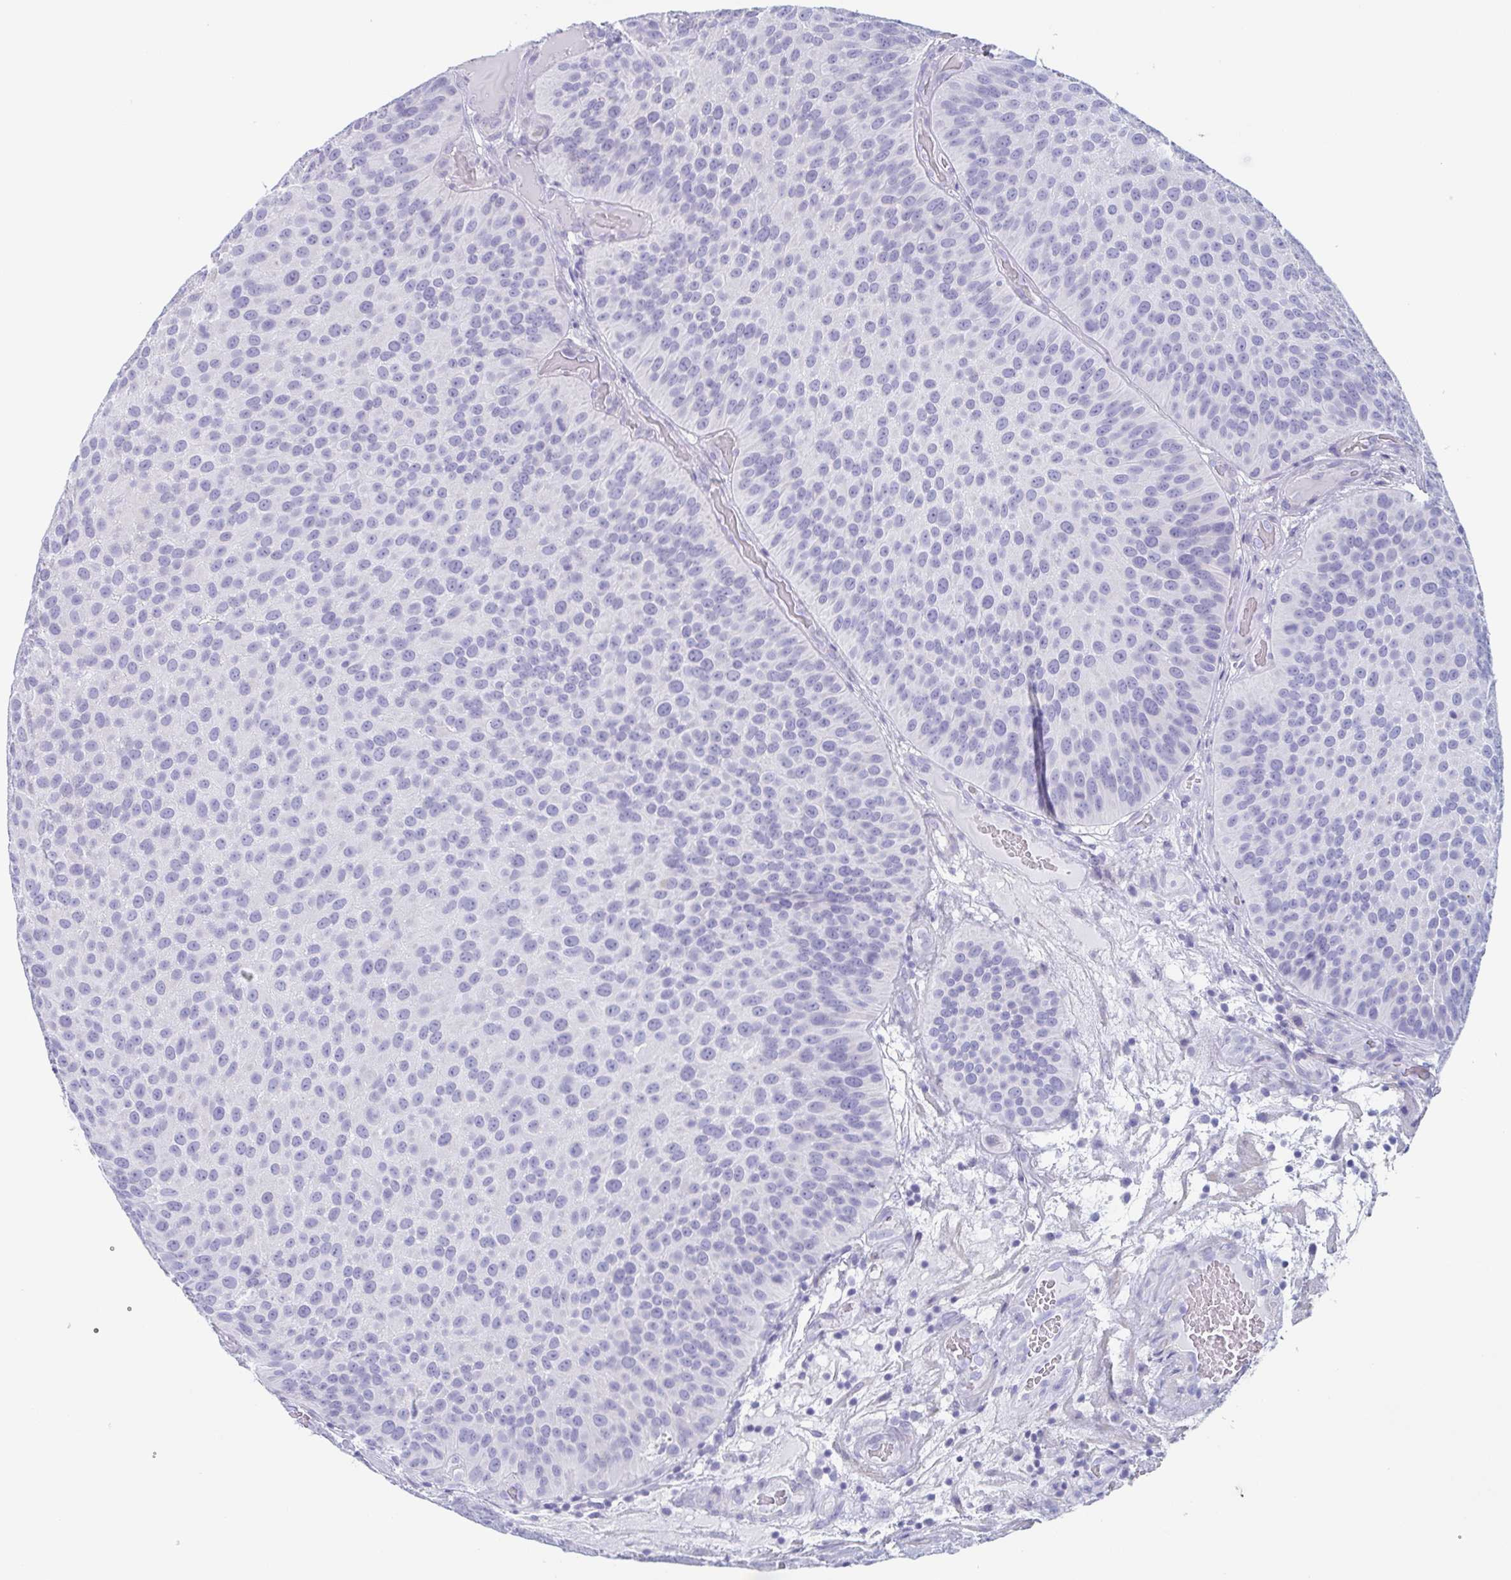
{"staining": {"intensity": "negative", "quantity": "none", "location": "none"}, "tissue": "urothelial cancer", "cell_type": "Tumor cells", "image_type": "cancer", "snomed": [{"axis": "morphology", "description": "Urothelial carcinoma, Low grade"}, {"axis": "topography", "description": "Urinary bladder"}], "caption": "This histopathology image is of urothelial carcinoma (low-grade) stained with immunohistochemistry (IHC) to label a protein in brown with the nuclei are counter-stained blue. There is no positivity in tumor cells.", "gene": "TAGLN3", "patient": {"sex": "male", "age": 76}}